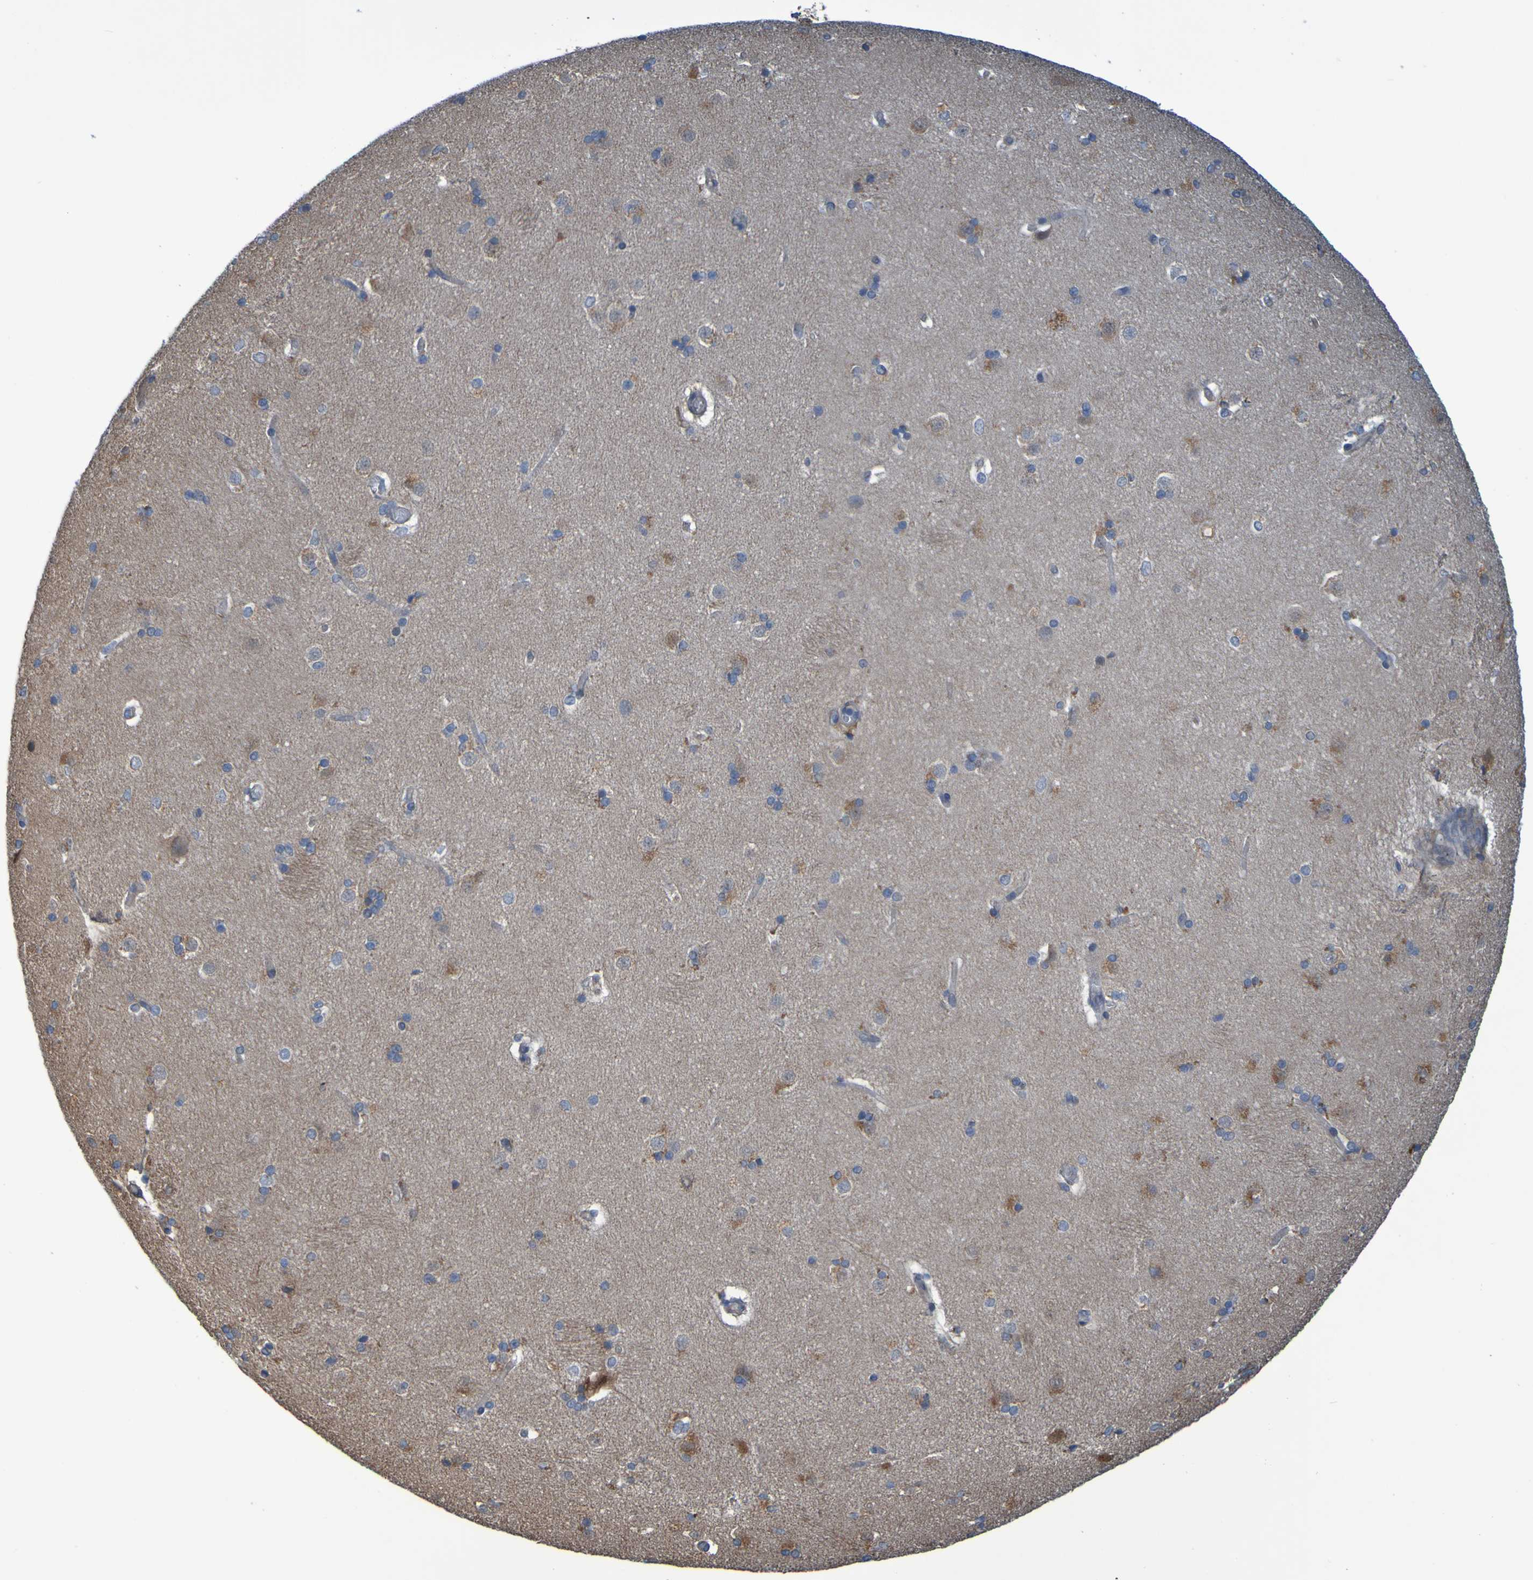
{"staining": {"intensity": "moderate", "quantity": "<25%", "location": "cytoplasmic/membranous"}, "tissue": "caudate", "cell_type": "Glial cells", "image_type": "normal", "snomed": [{"axis": "morphology", "description": "Normal tissue, NOS"}, {"axis": "topography", "description": "Lateral ventricle wall"}], "caption": "Immunohistochemistry histopathology image of unremarkable caudate: human caudate stained using immunohistochemistry (IHC) demonstrates low levels of moderate protein expression localized specifically in the cytoplasmic/membranous of glial cells, appearing as a cytoplasmic/membranous brown color.", "gene": "NPRL3", "patient": {"sex": "female", "age": 19}}